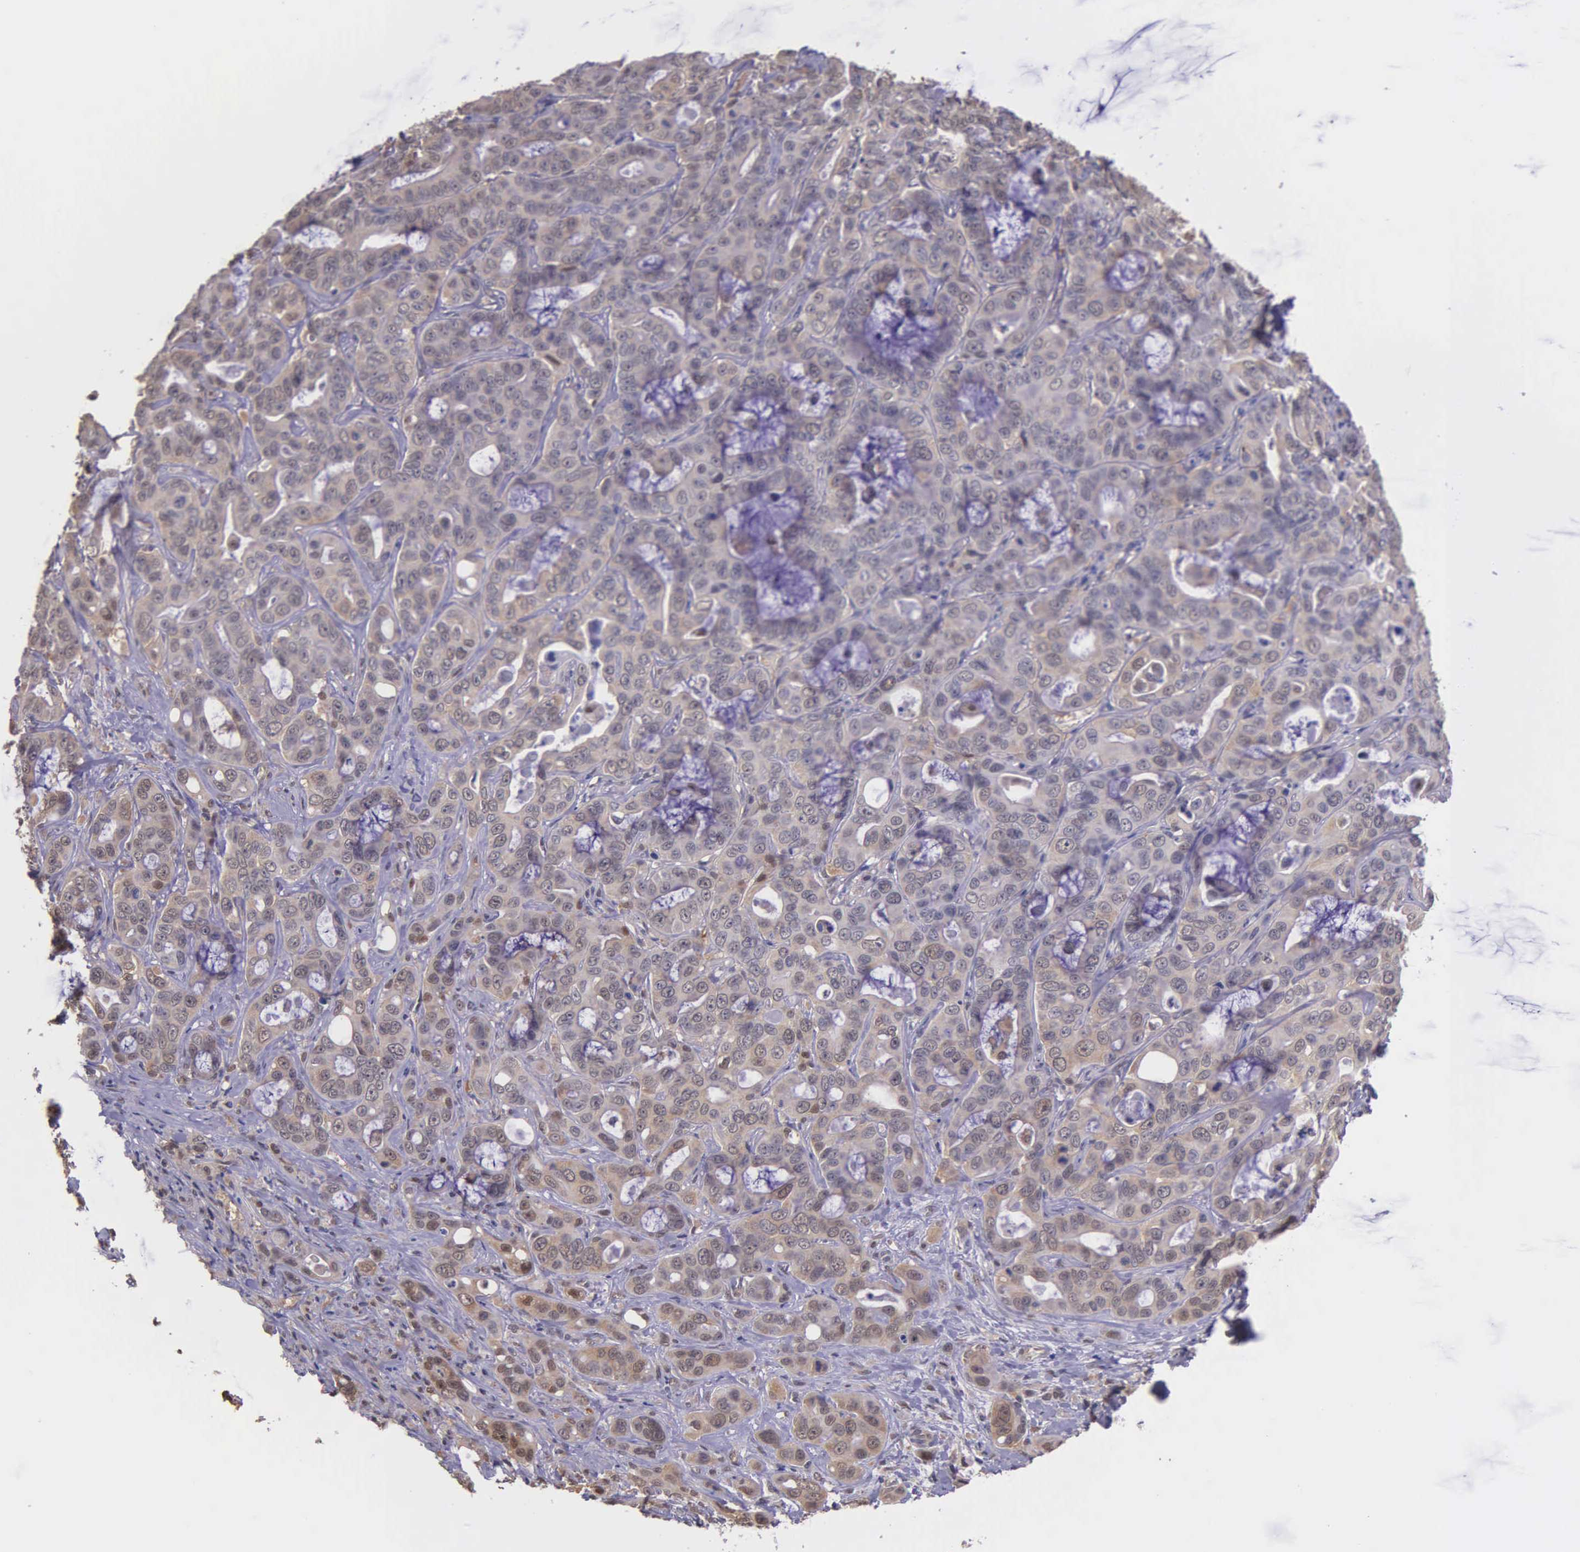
{"staining": {"intensity": "weak", "quantity": ">75%", "location": "cytoplasmic/membranous,nuclear"}, "tissue": "liver cancer", "cell_type": "Tumor cells", "image_type": "cancer", "snomed": [{"axis": "morphology", "description": "Cholangiocarcinoma"}, {"axis": "topography", "description": "Liver"}], "caption": "Immunohistochemical staining of human liver cholangiocarcinoma exhibits low levels of weak cytoplasmic/membranous and nuclear protein positivity in about >75% of tumor cells. (brown staining indicates protein expression, while blue staining denotes nuclei).", "gene": "PSMC1", "patient": {"sex": "female", "age": 79}}